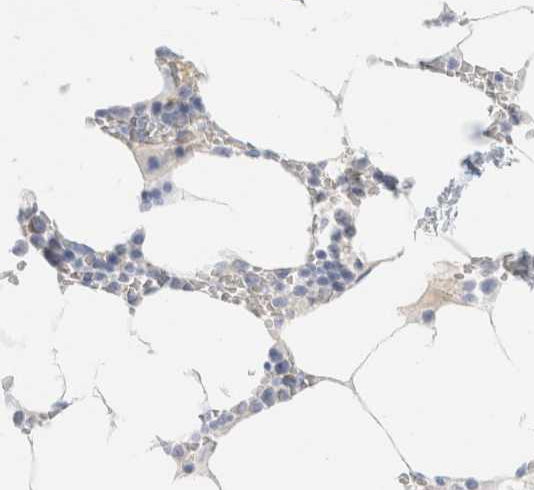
{"staining": {"intensity": "negative", "quantity": "none", "location": "none"}, "tissue": "bone marrow", "cell_type": "Hematopoietic cells", "image_type": "normal", "snomed": [{"axis": "morphology", "description": "Normal tissue, NOS"}, {"axis": "topography", "description": "Bone marrow"}], "caption": "The micrograph displays no significant positivity in hematopoietic cells of bone marrow. (DAB IHC, high magnification).", "gene": "CPQ", "patient": {"sex": "male", "age": 70}}